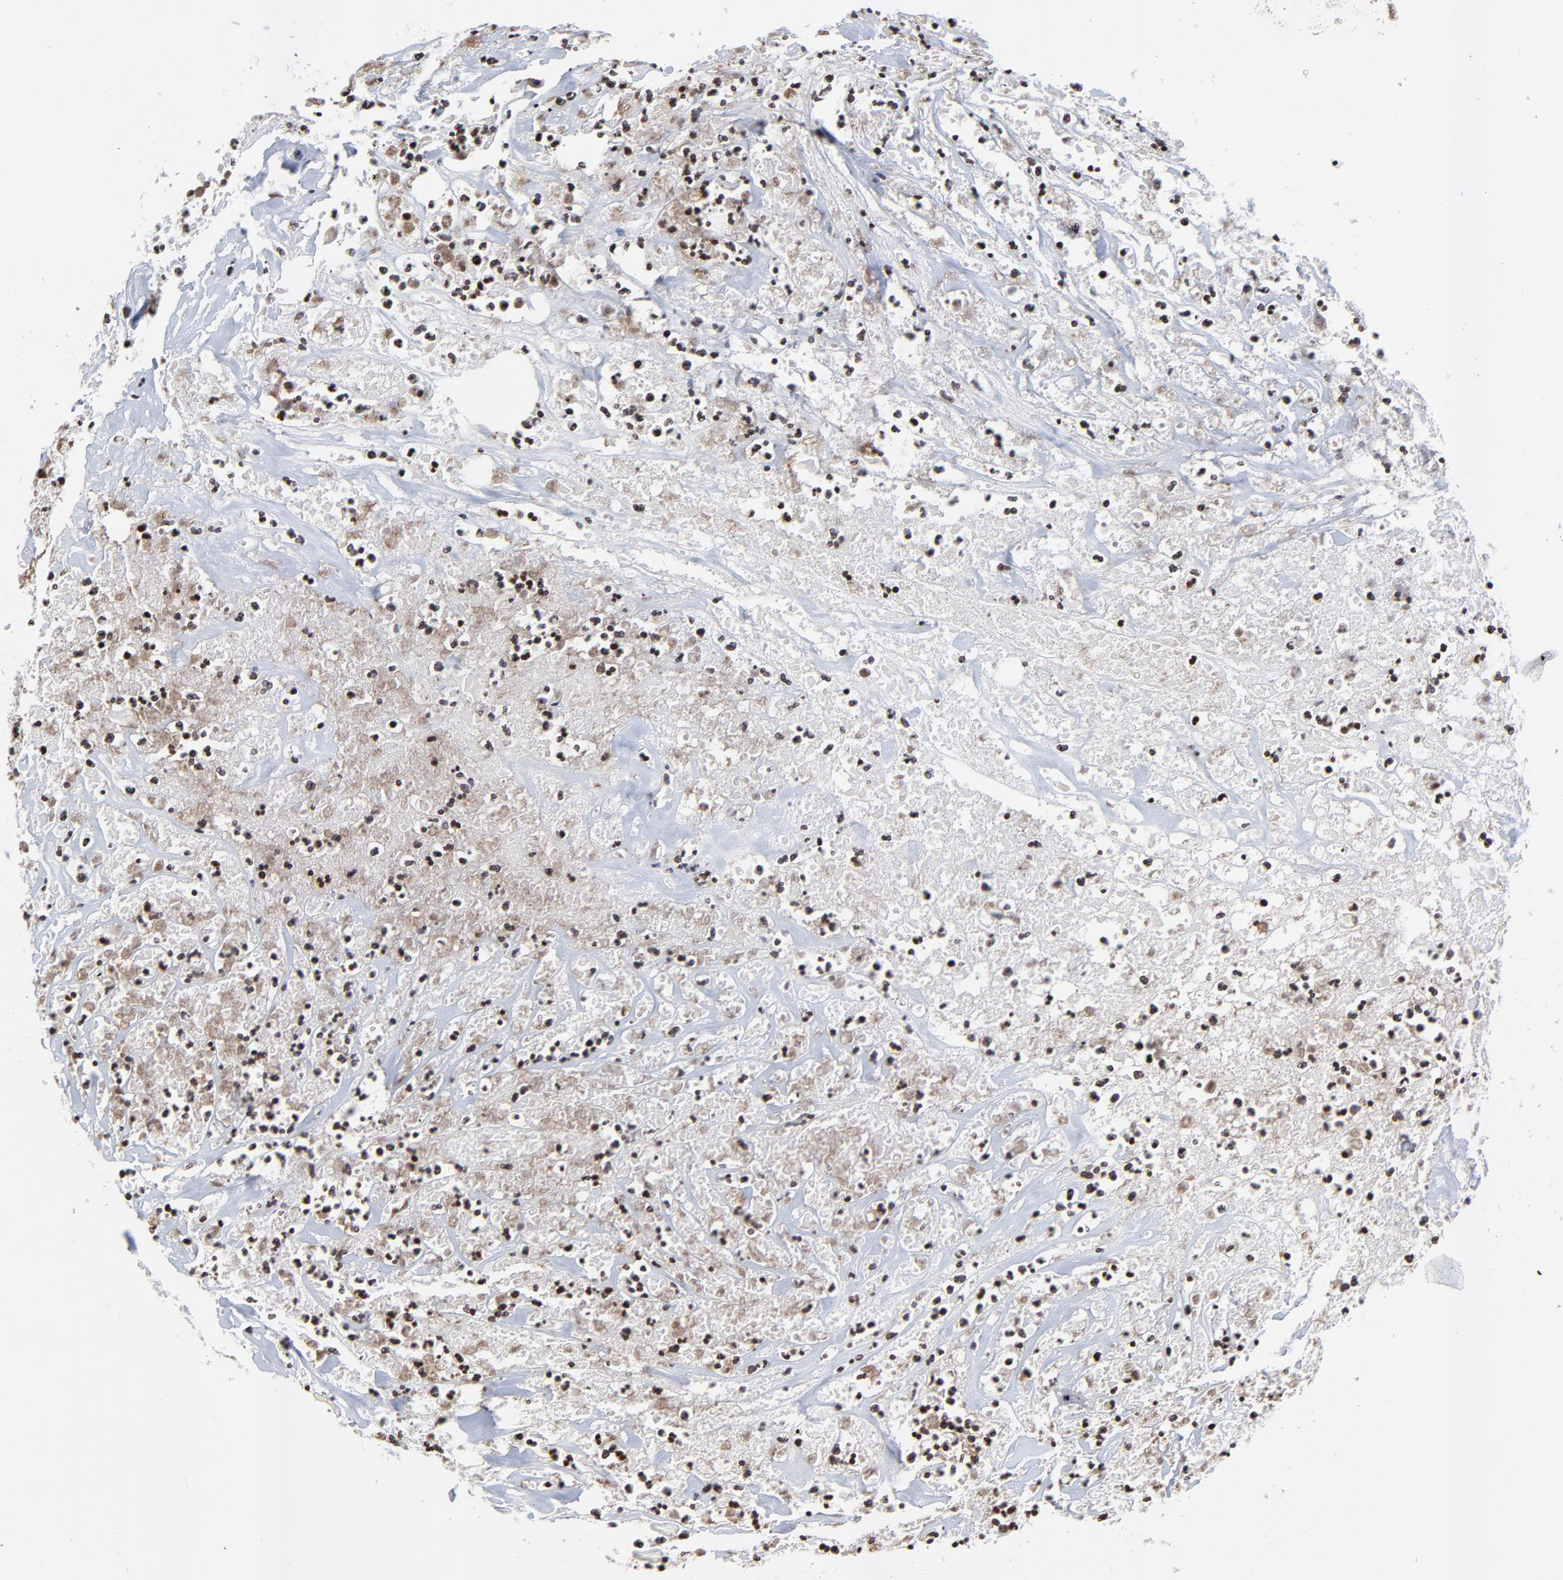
{"staining": {"intensity": "strong", "quantity": ">75%", "location": "cytoplasmic/membranous,nuclear"}, "tissue": "colorectal cancer", "cell_type": "Tumor cells", "image_type": "cancer", "snomed": [{"axis": "morphology", "description": "Adenocarcinoma, NOS"}, {"axis": "topography", "description": "Colon"}], "caption": "Adenocarcinoma (colorectal) was stained to show a protein in brown. There is high levels of strong cytoplasmic/membranous and nuclear expression in about >75% of tumor cells. (Brightfield microscopy of DAB IHC at high magnification).", "gene": "ZNF777", "patient": {"sex": "female", "age": 70}}